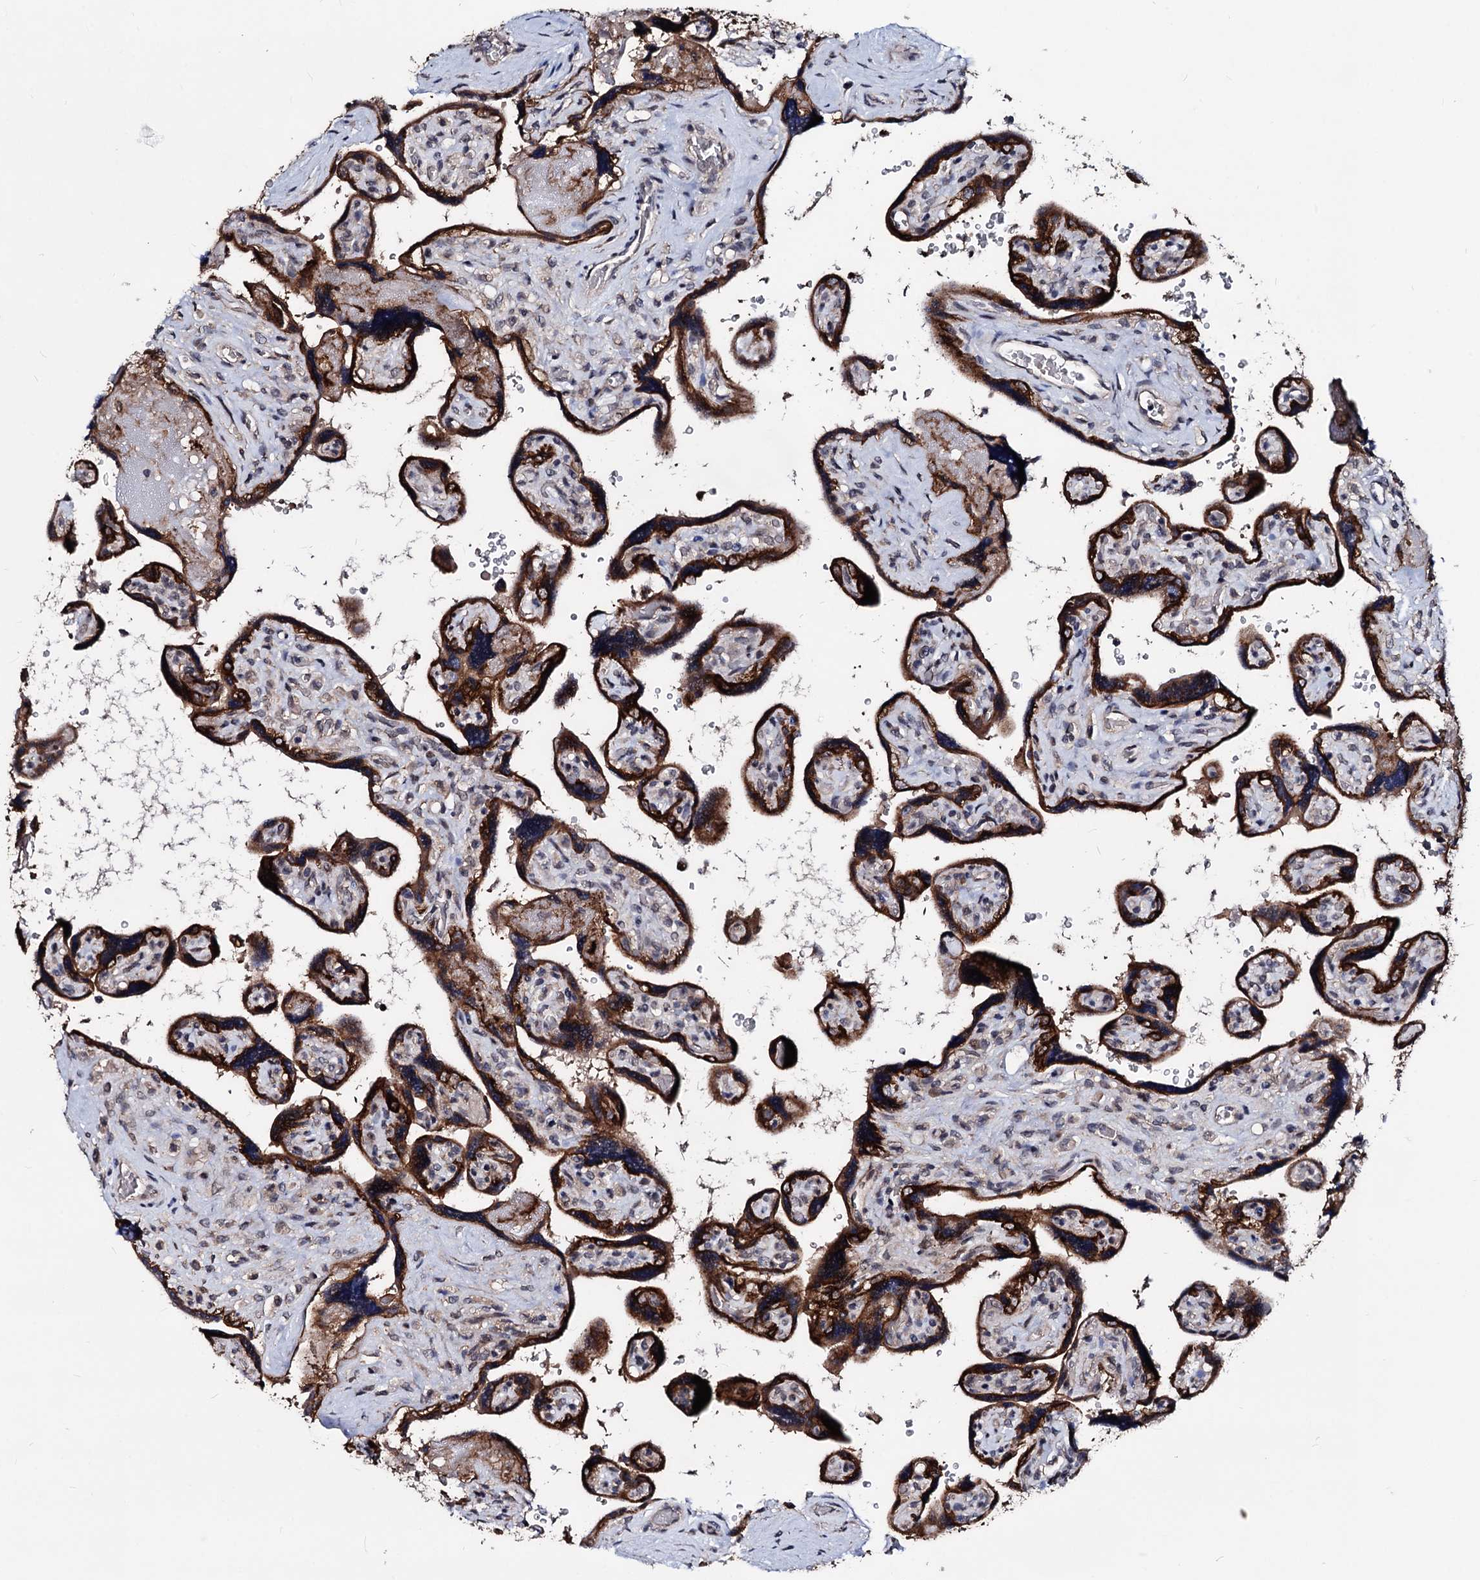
{"staining": {"intensity": "strong", "quantity": ">75%", "location": "cytoplasmic/membranous"}, "tissue": "placenta", "cell_type": "Trophoblastic cells", "image_type": "normal", "snomed": [{"axis": "morphology", "description": "Normal tissue, NOS"}, {"axis": "topography", "description": "Placenta"}], "caption": "Strong cytoplasmic/membranous protein staining is identified in about >75% of trophoblastic cells in placenta. (IHC, brightfield microscopy, high magnification).", "gene": "SMAGP", "patient": {"sex": "female", "age": 39}}